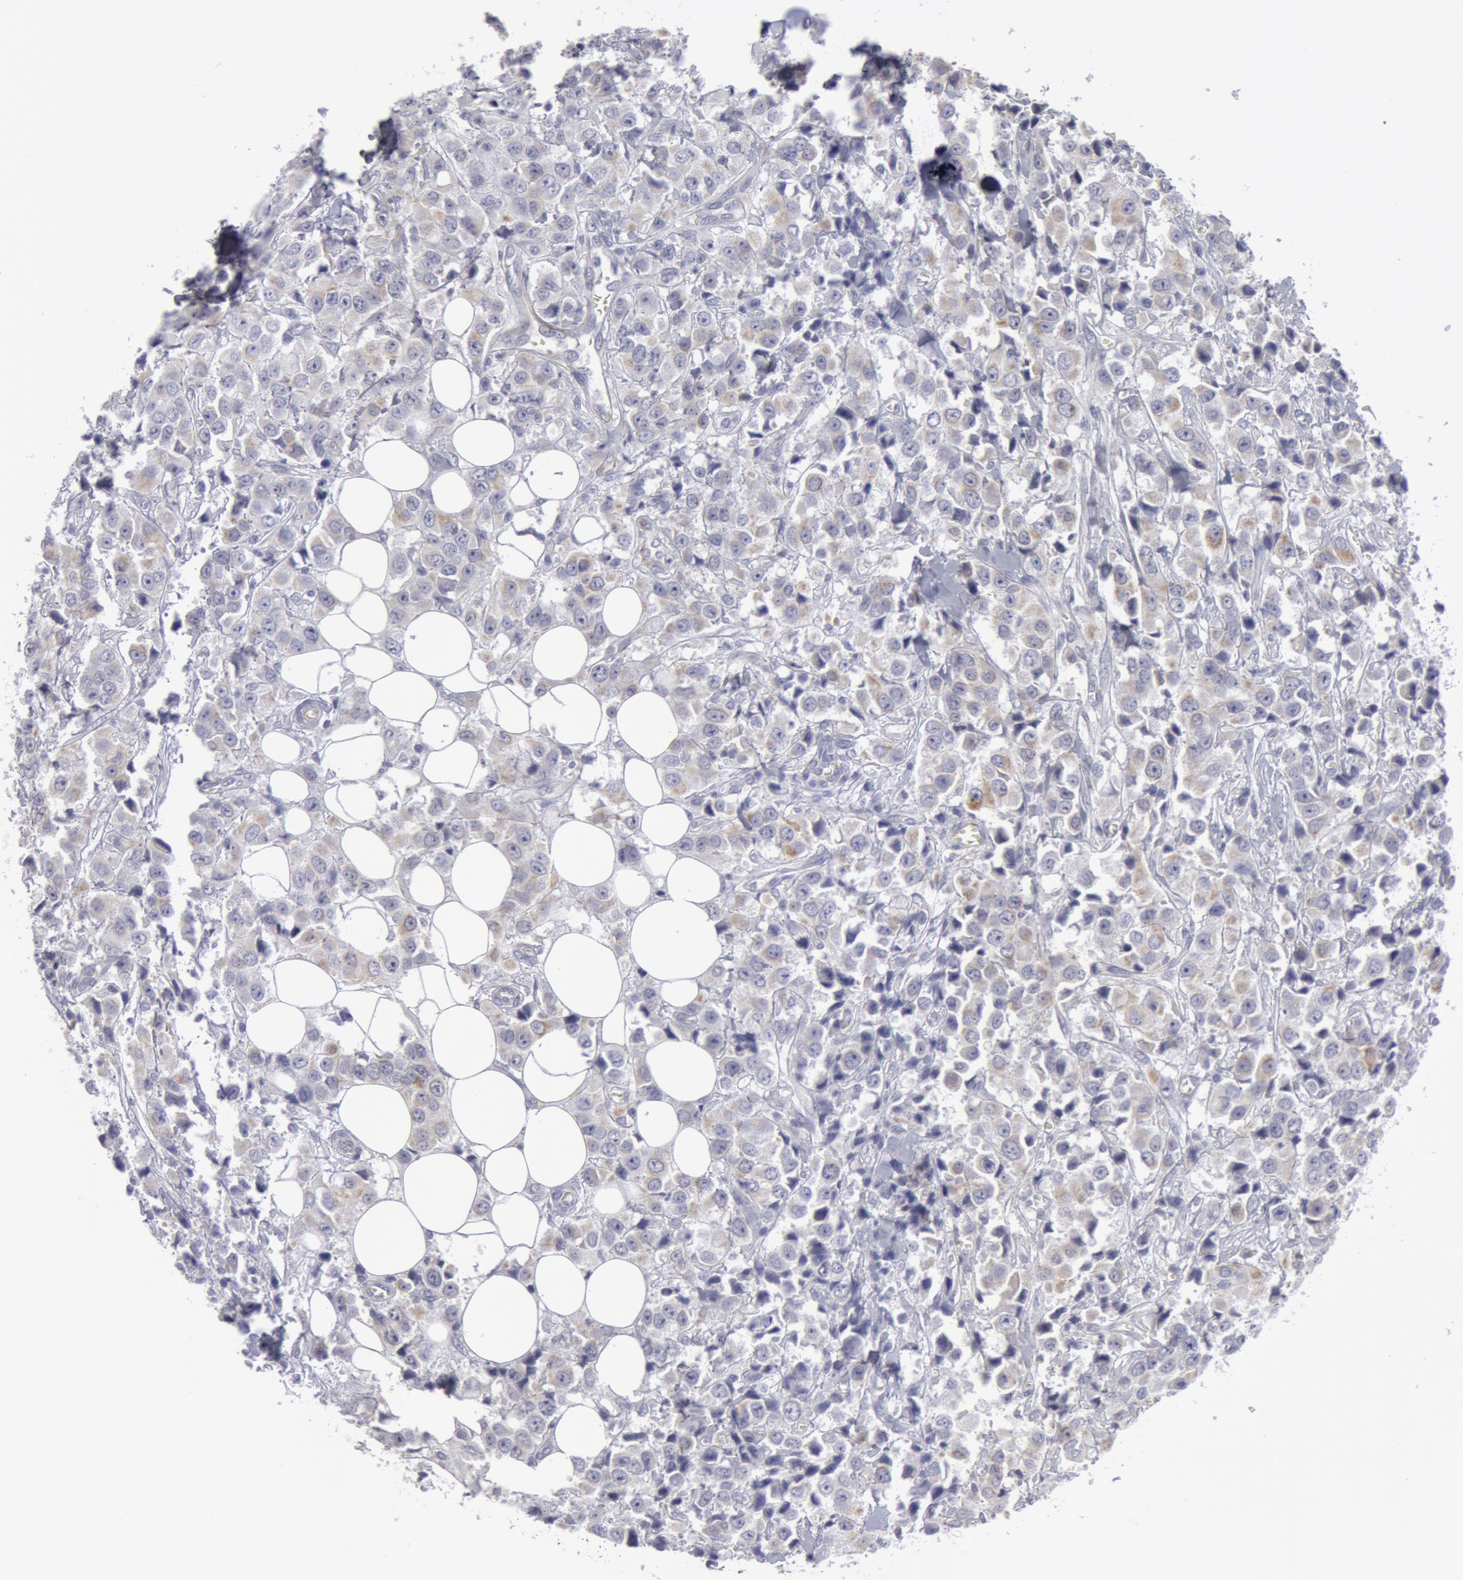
{"staining": {"intensity": "negative", "quantity": "none", "location": "none"}, "tissue": "breast cancer", "cell_type": "Tumor cells", "image_type": "cancer", "snomed": [{"axis": "morphology", "description": "Duct carcinoma"}, {"axis": "topography", "description": "Breast"}], "caption": "An immunohistochemistry (IHC) histopathology image of invasive ductal carcinoma (breast) is shown. There is no staining in tumor cells of invasive ductal carcinoma (breast).", "gene": "SMC1B", "patient": {"sex": "female", "age": 58}}